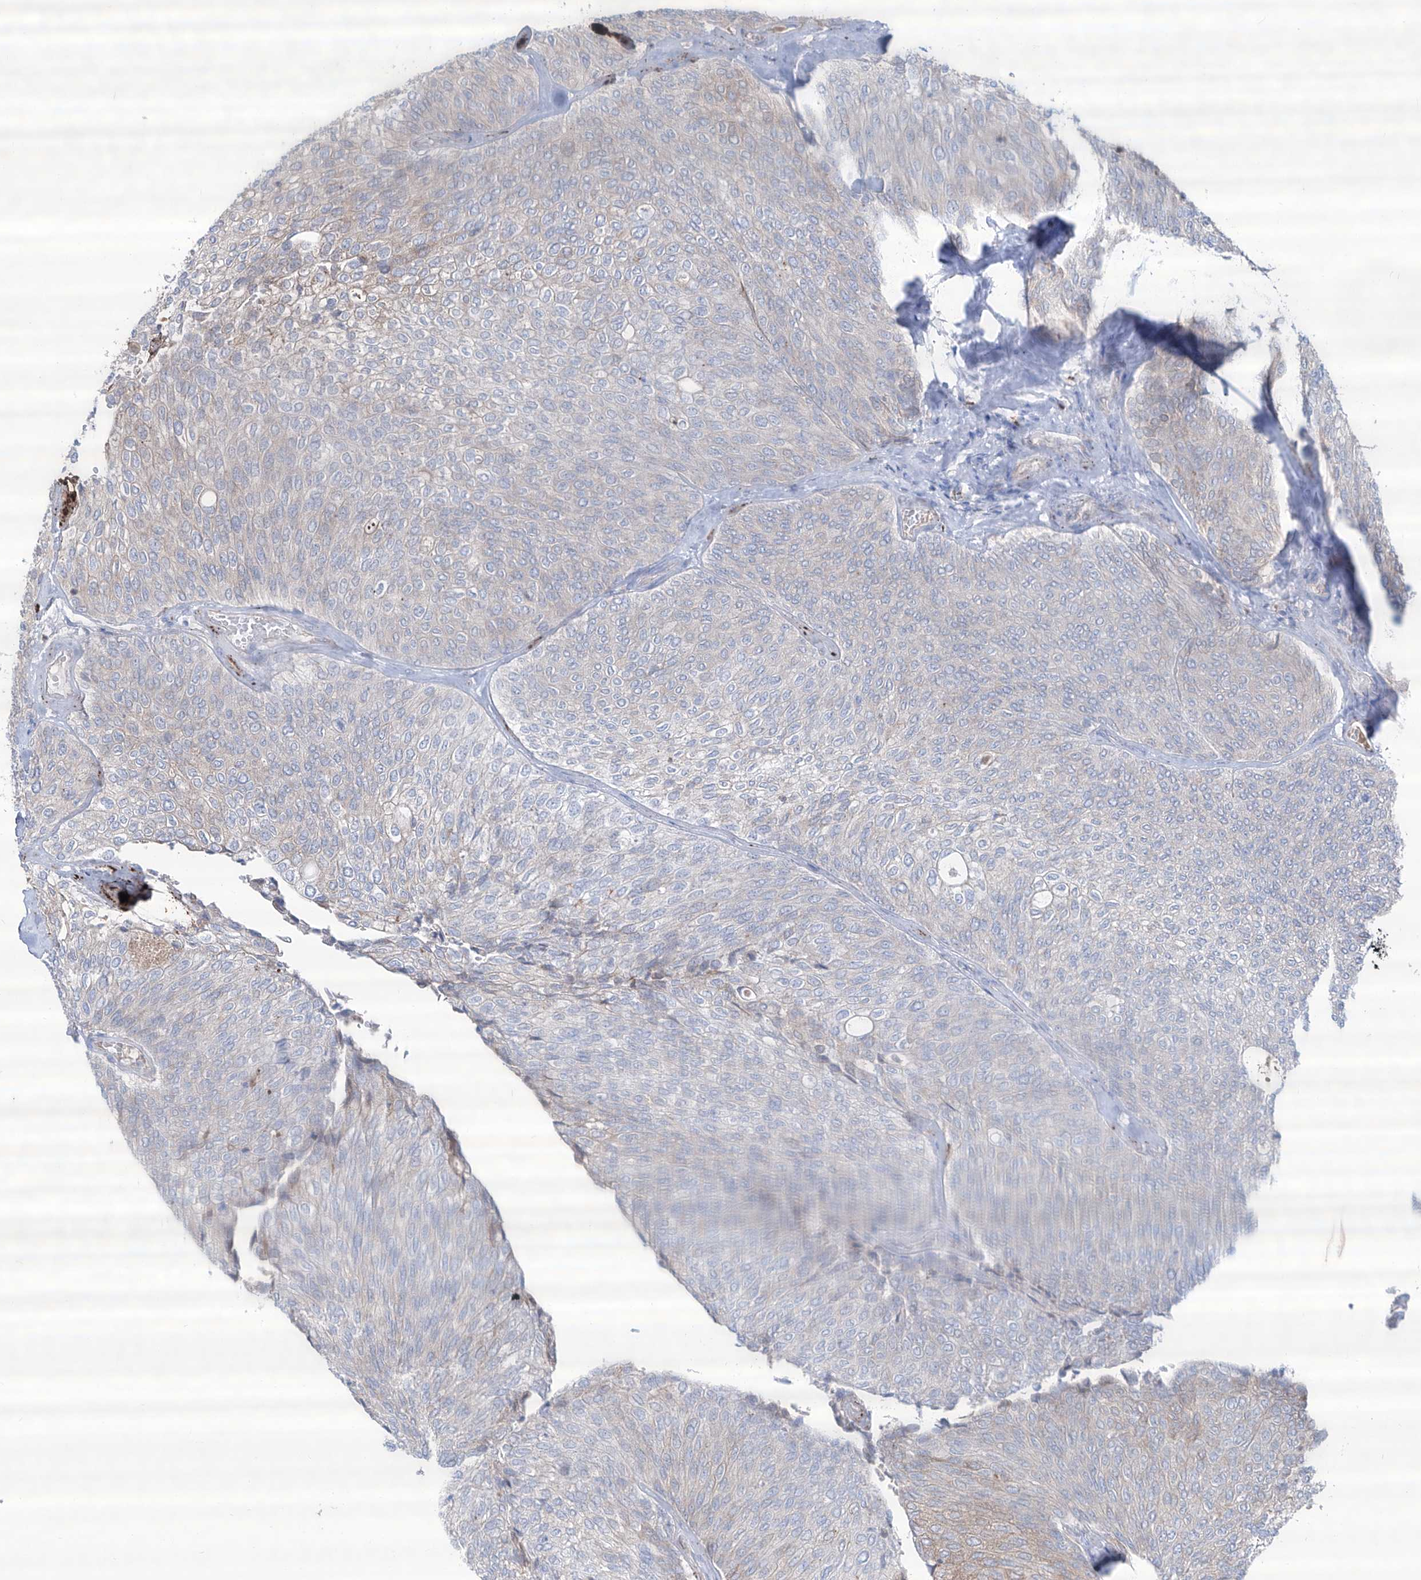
{"staining": {"intensity": "moderate", "quantity": "<25%", "location": "cytoplasmic/membranous"}, "tissue": "urothelial cancer", "cell_type": "Tumor cells", "image_type": "cancer", "snomed": [{"axis": "morphology", "description": "Urothelial carcinoma, Low grade"}, {"axis": "topography", "description": "Urinary bladder"}], "caption": "Moderate cytoplasmic/membranous protein staining is seen in about <25% of tumor cells in urothelial cancer. (DAB IHC, brown staining for protein, blue staining for nuclei).", "gene": "CDH5", "patient": {"sex": "female", "age": 79}}